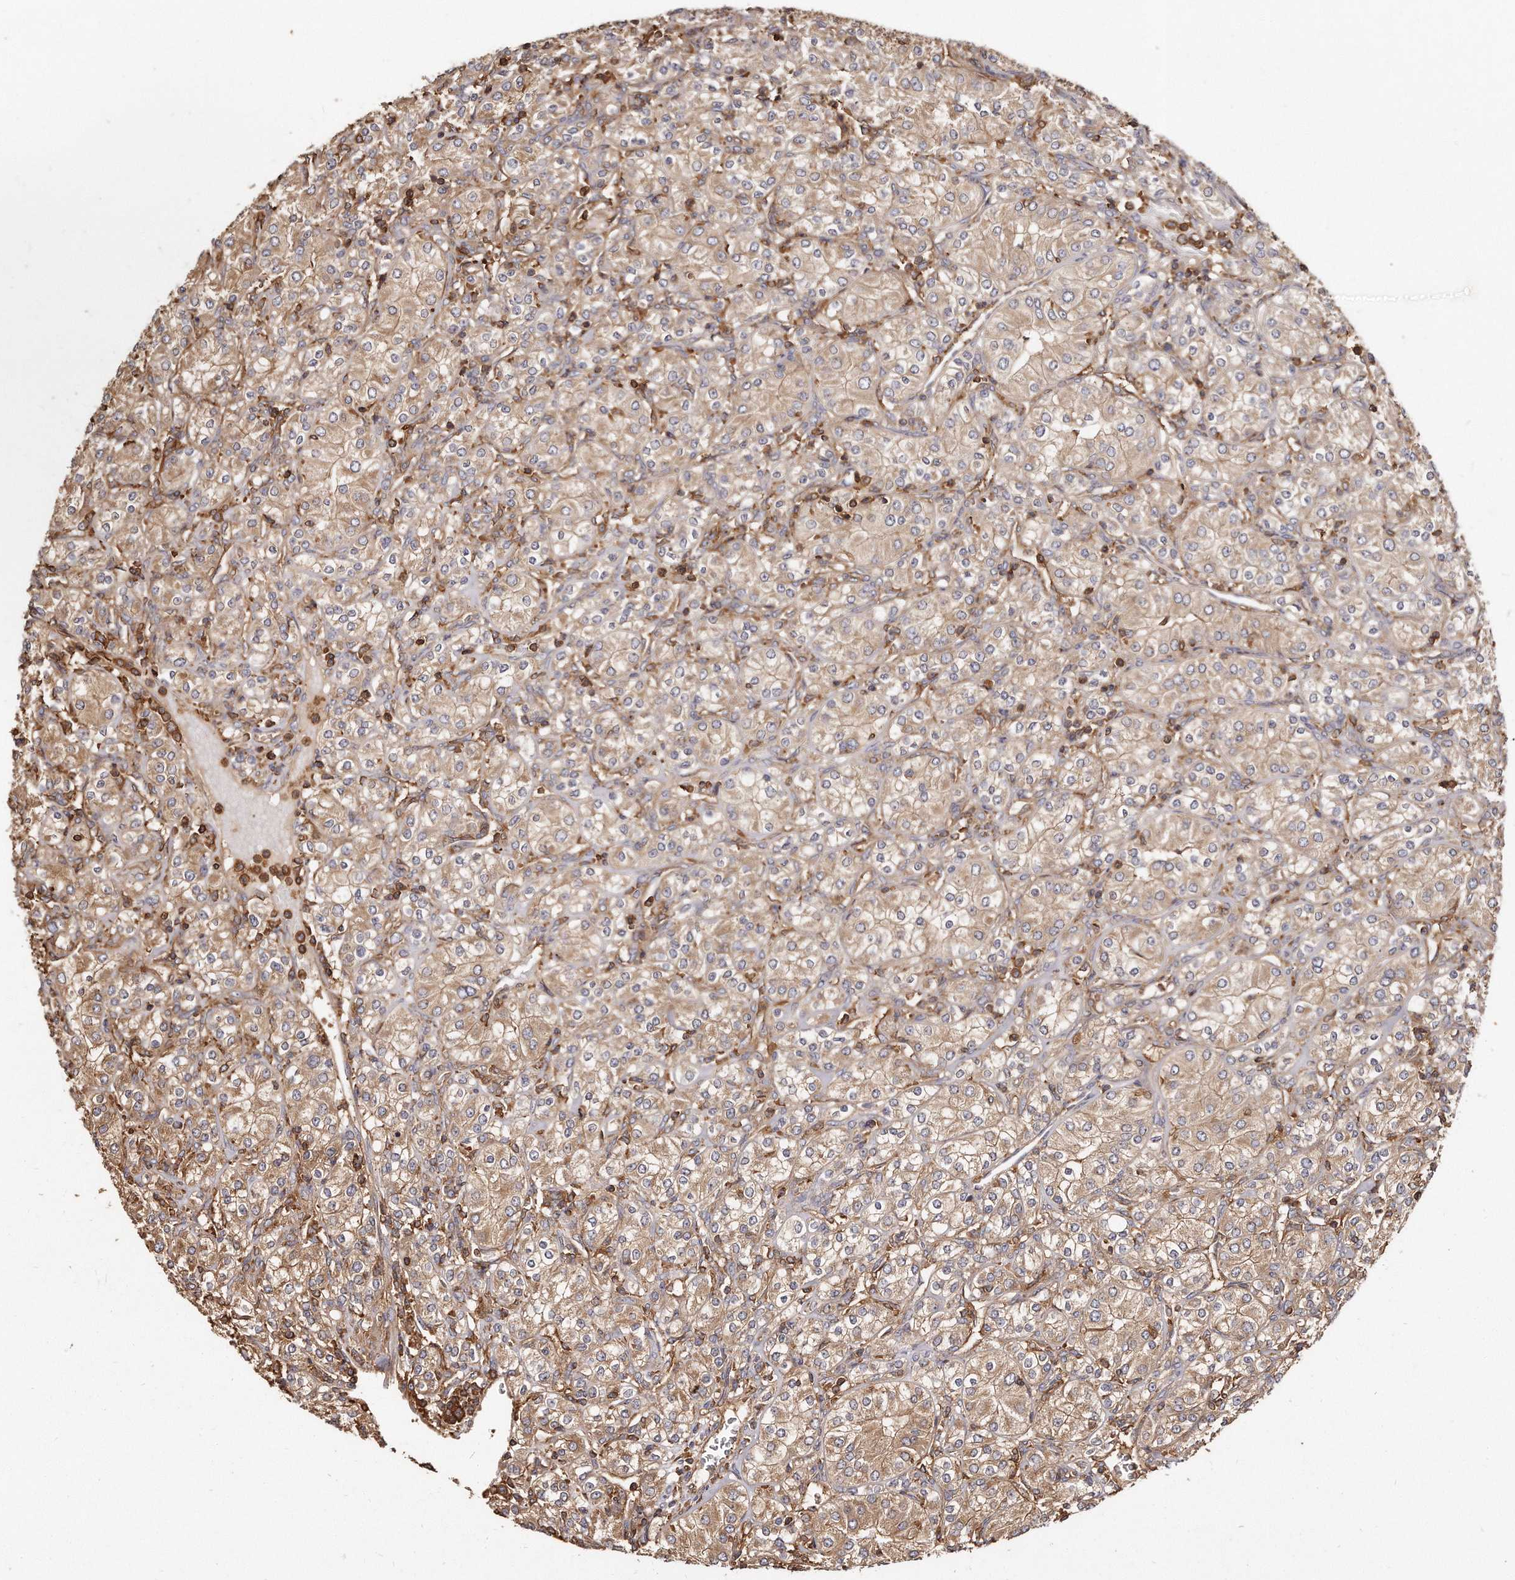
{"staining": {"intensity": "negative", "quantity": "none", "location": "none"}, "tissue": "renal cancer", "cell_type": "Tumor cells", "image_type": "cancer", "snomed": [{"axis": "morphology", "description": "Adenocarcinoma, NOS"}, {"axis": "topography", "description": "Kidney"}], "caption": "This is an immunohistochemistry (IHC) image of human adenocarcinoma (renal). There is no expression in tumor cells.", "gene": "CAP1", "patient": {"sex": "male", "age": 77}}